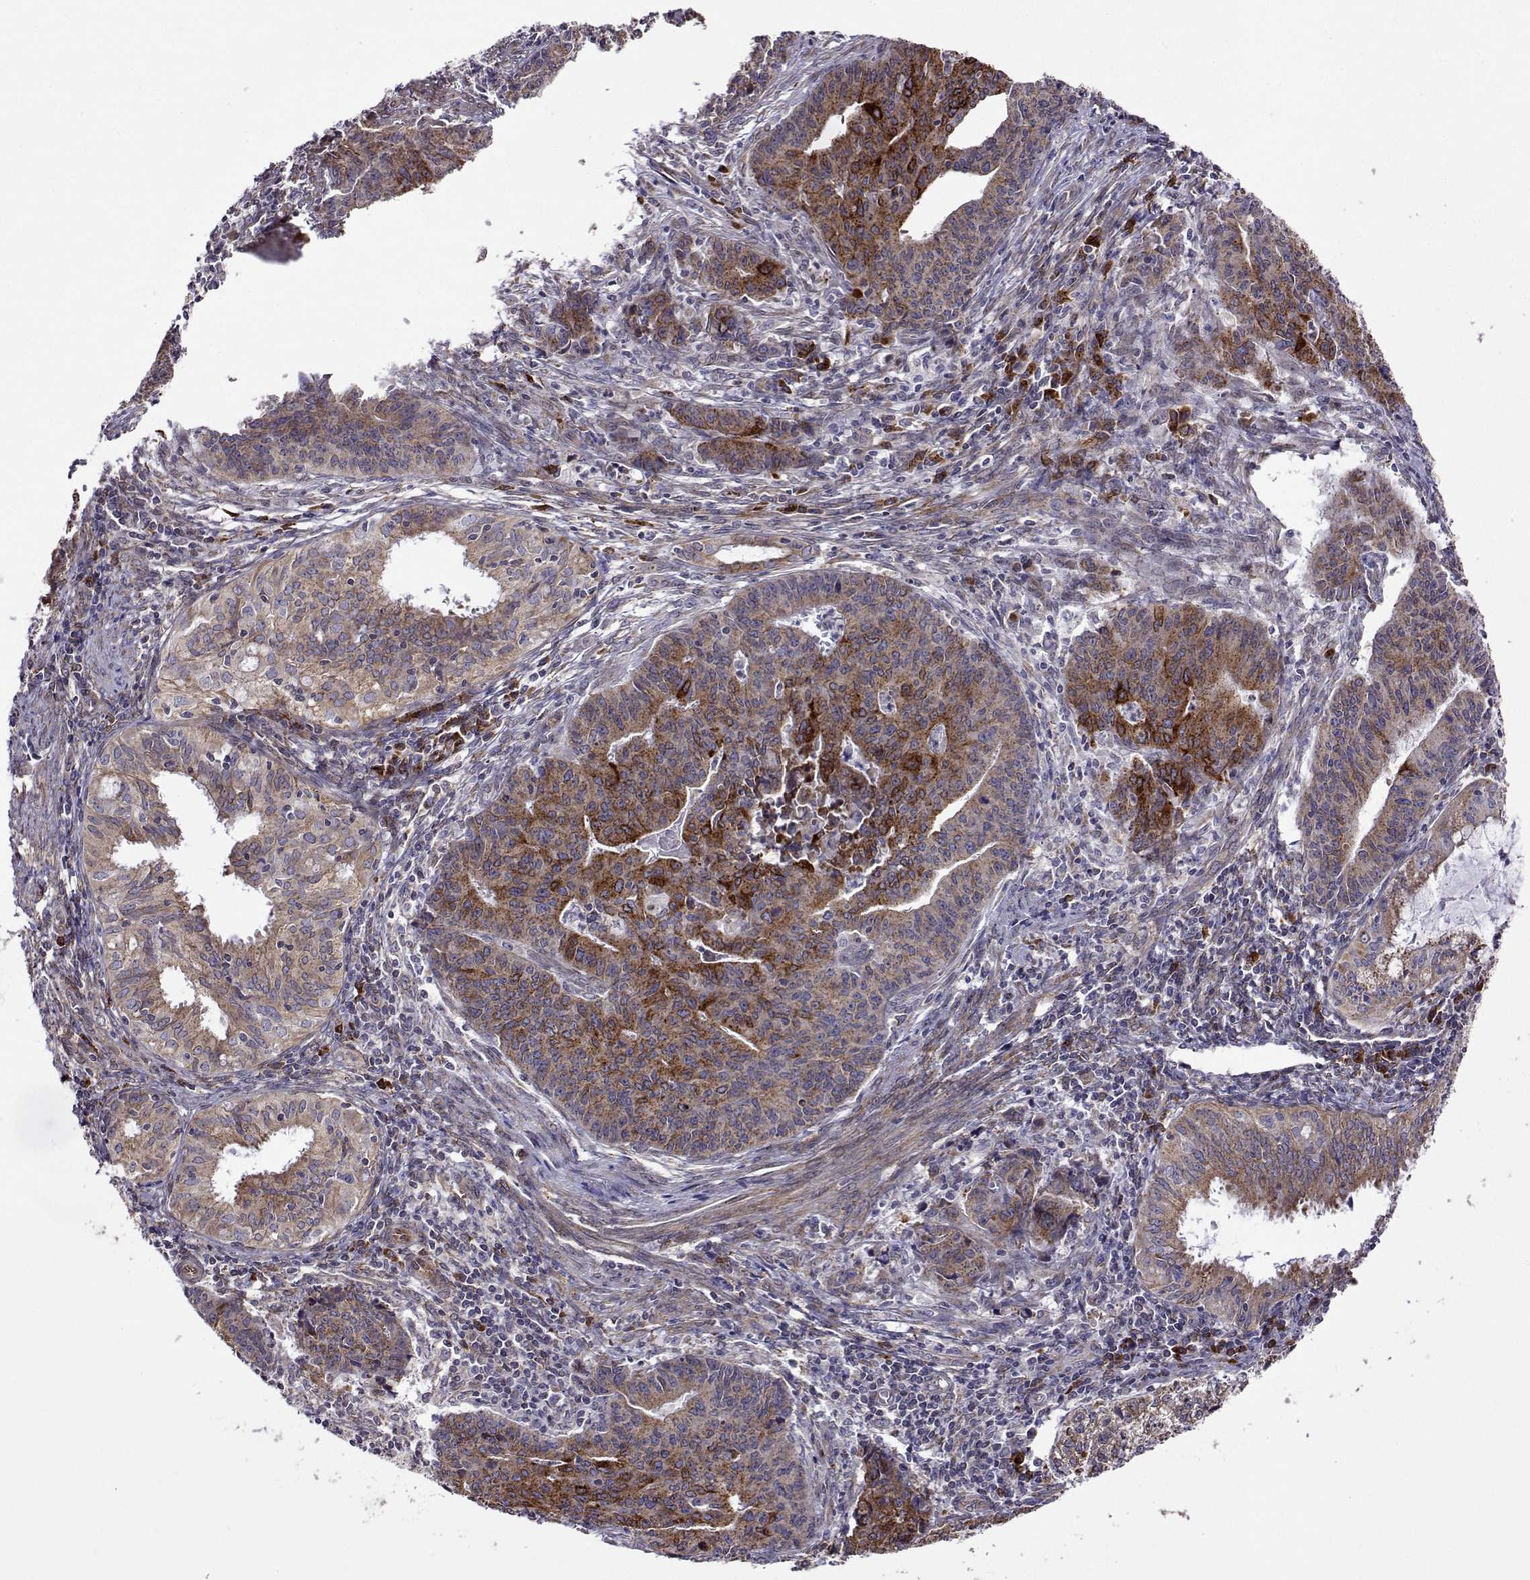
{"staining": {"intensity": "moderate", "quantity": "25%-75%", "location": "cytoplasmic/membranous"}, "tissue": "endometrial cancer", "cell_type": "Tumor cells", "image_type": "cancer", "snomed": [{"axis": "morphology", "description": "Adenocarcinoma, NOS"}, {"axis": "topography", "description": "Endometrium"}], "caption": "DAB (3,3'-diaminobenzidine) immunohistochemical staining of human endometrial adenocarcinoma reveals moderate cytoplasmic/membranous protein staining in about 25%-75% of tumor cells.", "gene": "PGRMC2", "patient": {"sex": "female", "age": 59}}